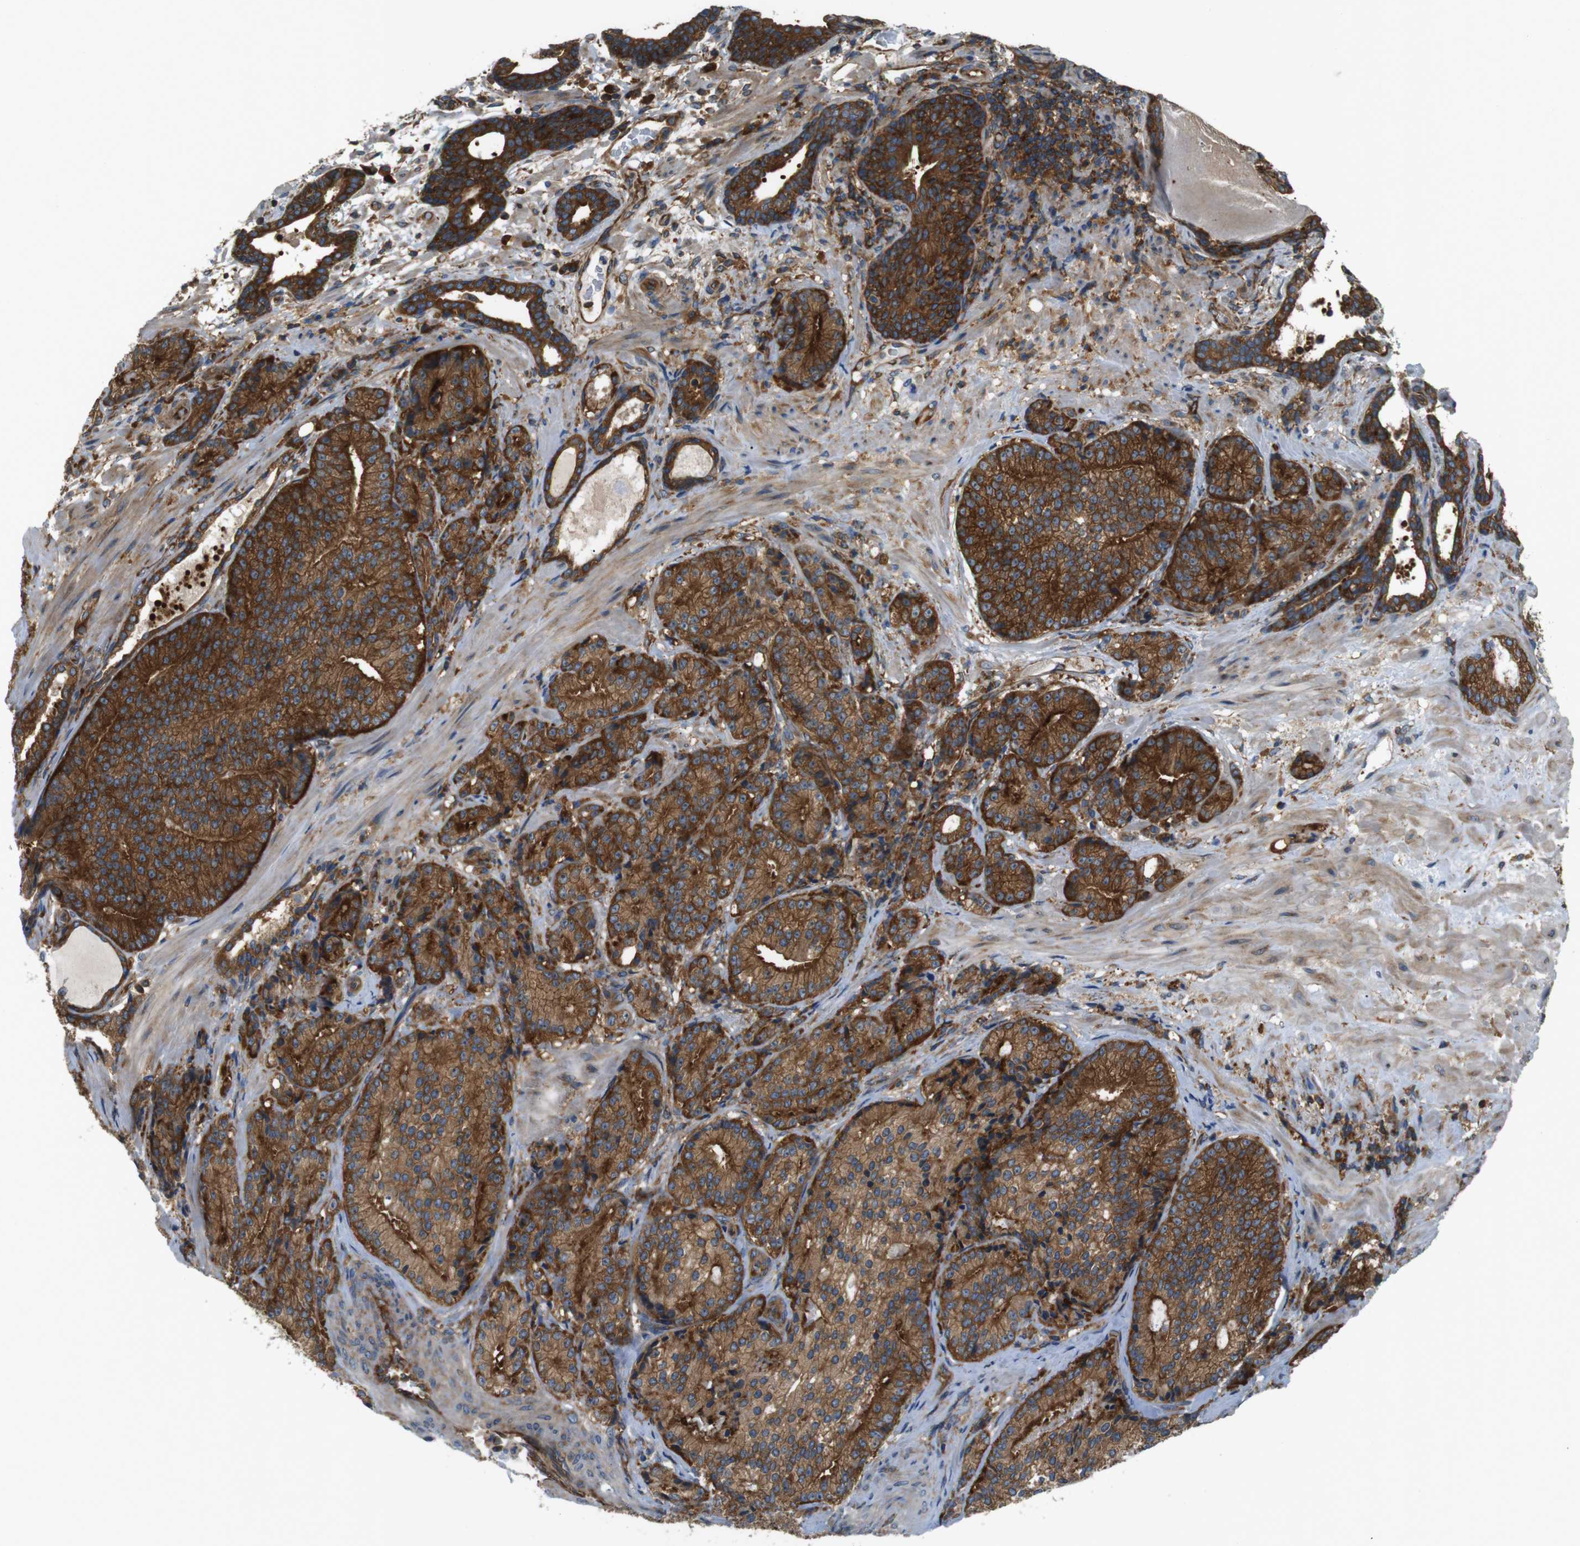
{"staining": {"intensity": "strong", "quantity": ">75%", "location": "cytoplasmic/membranous"}, "tissue": "prostate cancer", "cell_type": "Tumor cells", "image_type": "cancer", "snomed": [{"axis": "morphology", "description": "Adenocarcinoma, High grade"}, {"axis": "topography", "description": "Prostate"}], "caption": "Brown immunohistochemical staining in prostate high-grade adenocarcinoma reveals strong cytoplasmic/membranous expression in about >75% of tumor cells. The protein of interest is shown in brown color, while the nuclei are stained blue.", "gene": "TSC1", "patient": {"sex": "male", "age": 61}}